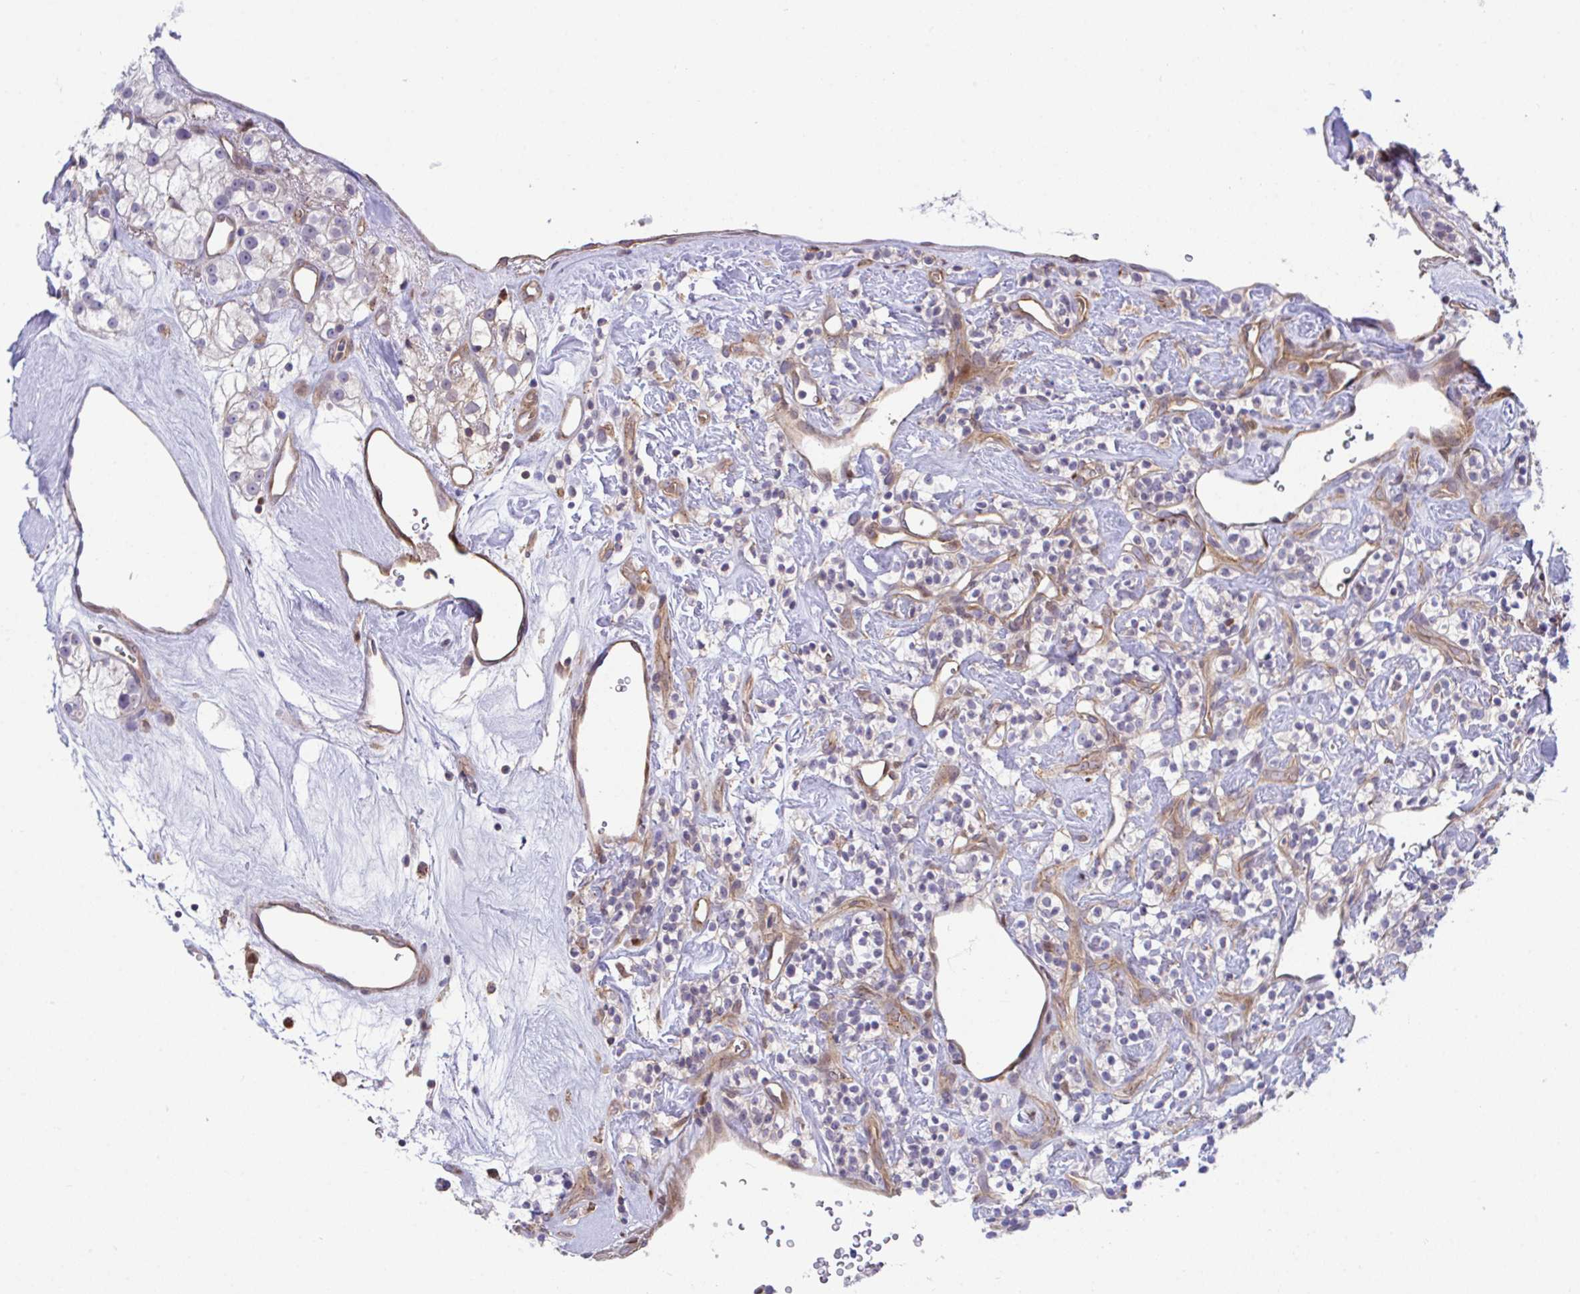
{"staining": {"intensity": "negative", "quantity": "none", "location": "none"}, "tissue": "renal cancer", "cell_type": "Tumor cells", "image_type": "cancer", "snomed": [{"axis": "morphology", "description": "Adenocarcinoma, NOS"}, {"axis": "topography", "description": "Kidney"}], "caption": "Renal cancer (adenocarcinoma) was stained to show a protein in brown. There is no significant expression in tumor cells.", "gene": "ZBED3", "patient": {"sex": "male", "age": 77}}